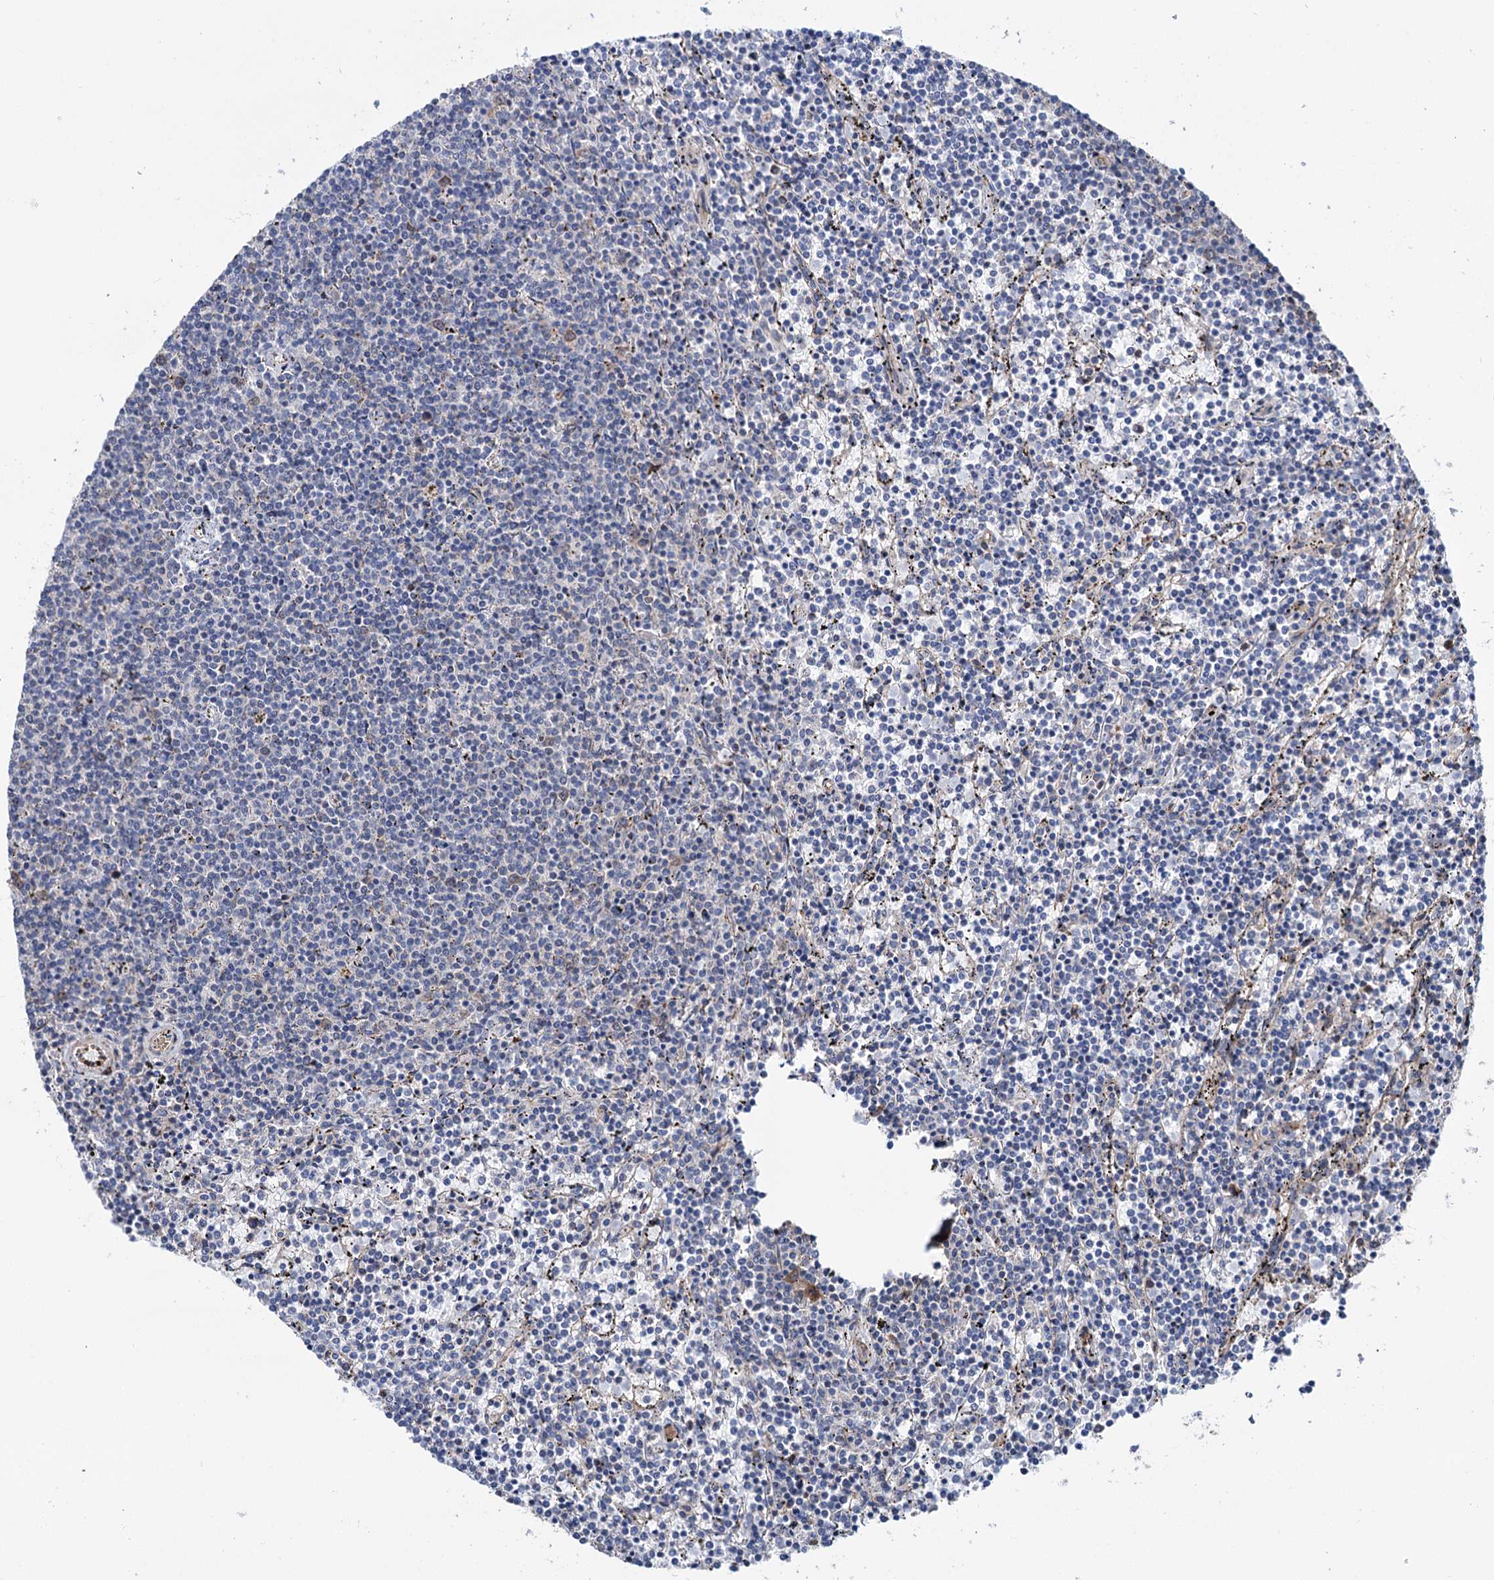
{"staining": {"intensity": "negative", "quantity": "none", "location": "none"}, "tissue": "lymphoma", "cell_type": "Tumor cells", "image_type": "cancer", "snomed": [{"axis": "morphology", "description": "Malignant lymphoma, non-Hodgkin's type, Low grade"}, {"axis": "topography", "description": "Spleen"}], "caption": "High magnification brightfield microscopy of lymphoma stained with DAB (brown) and counterstained with hematoxylin (blue): tumor cells show no significant positivity.", "gene": "PTDSS2", "patient": {"sex": "female", "age": 50}}